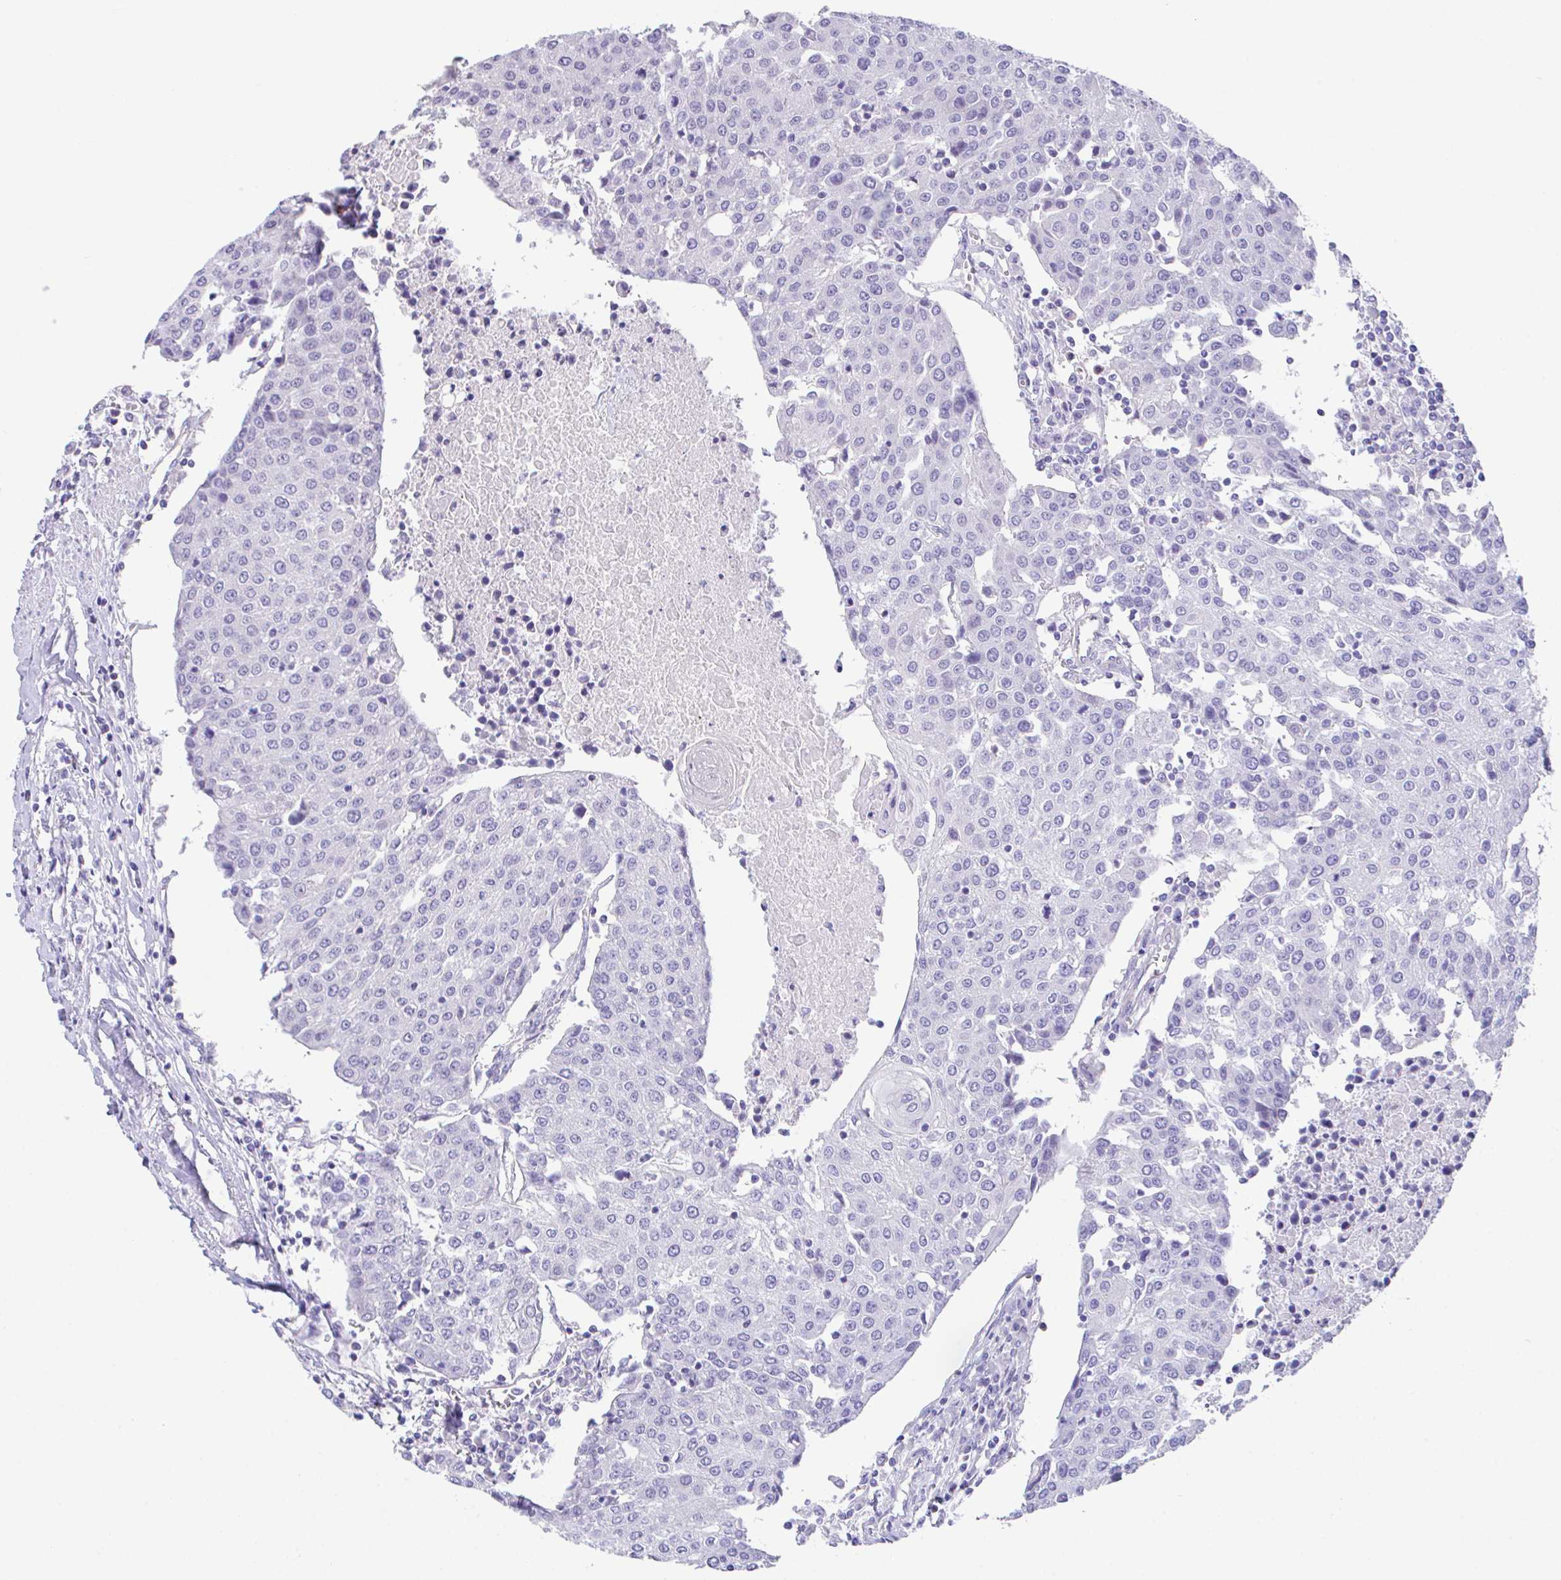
{"staining": {"intensity": "negative", "quantity": "none", "location": "none"}, "tissue": "urothelial cancer", "cell_type": "Tumor cells", "image_type": "cancer", "snomed": [{"axis": "morphology", "description": "Urothelial carcinoma, High grade"}, {"axis": "topography", "description": "Urinary bladder"}], "caption": "There is no significant positivity in tumor cells of urothelial carcinoma (high-grade). (DAB immunohistochemistry (IHC) visualized using brightfield microscopy, high magnification).", "gene": "HACD4", "patient": {"sex": "female", "age": 85}}